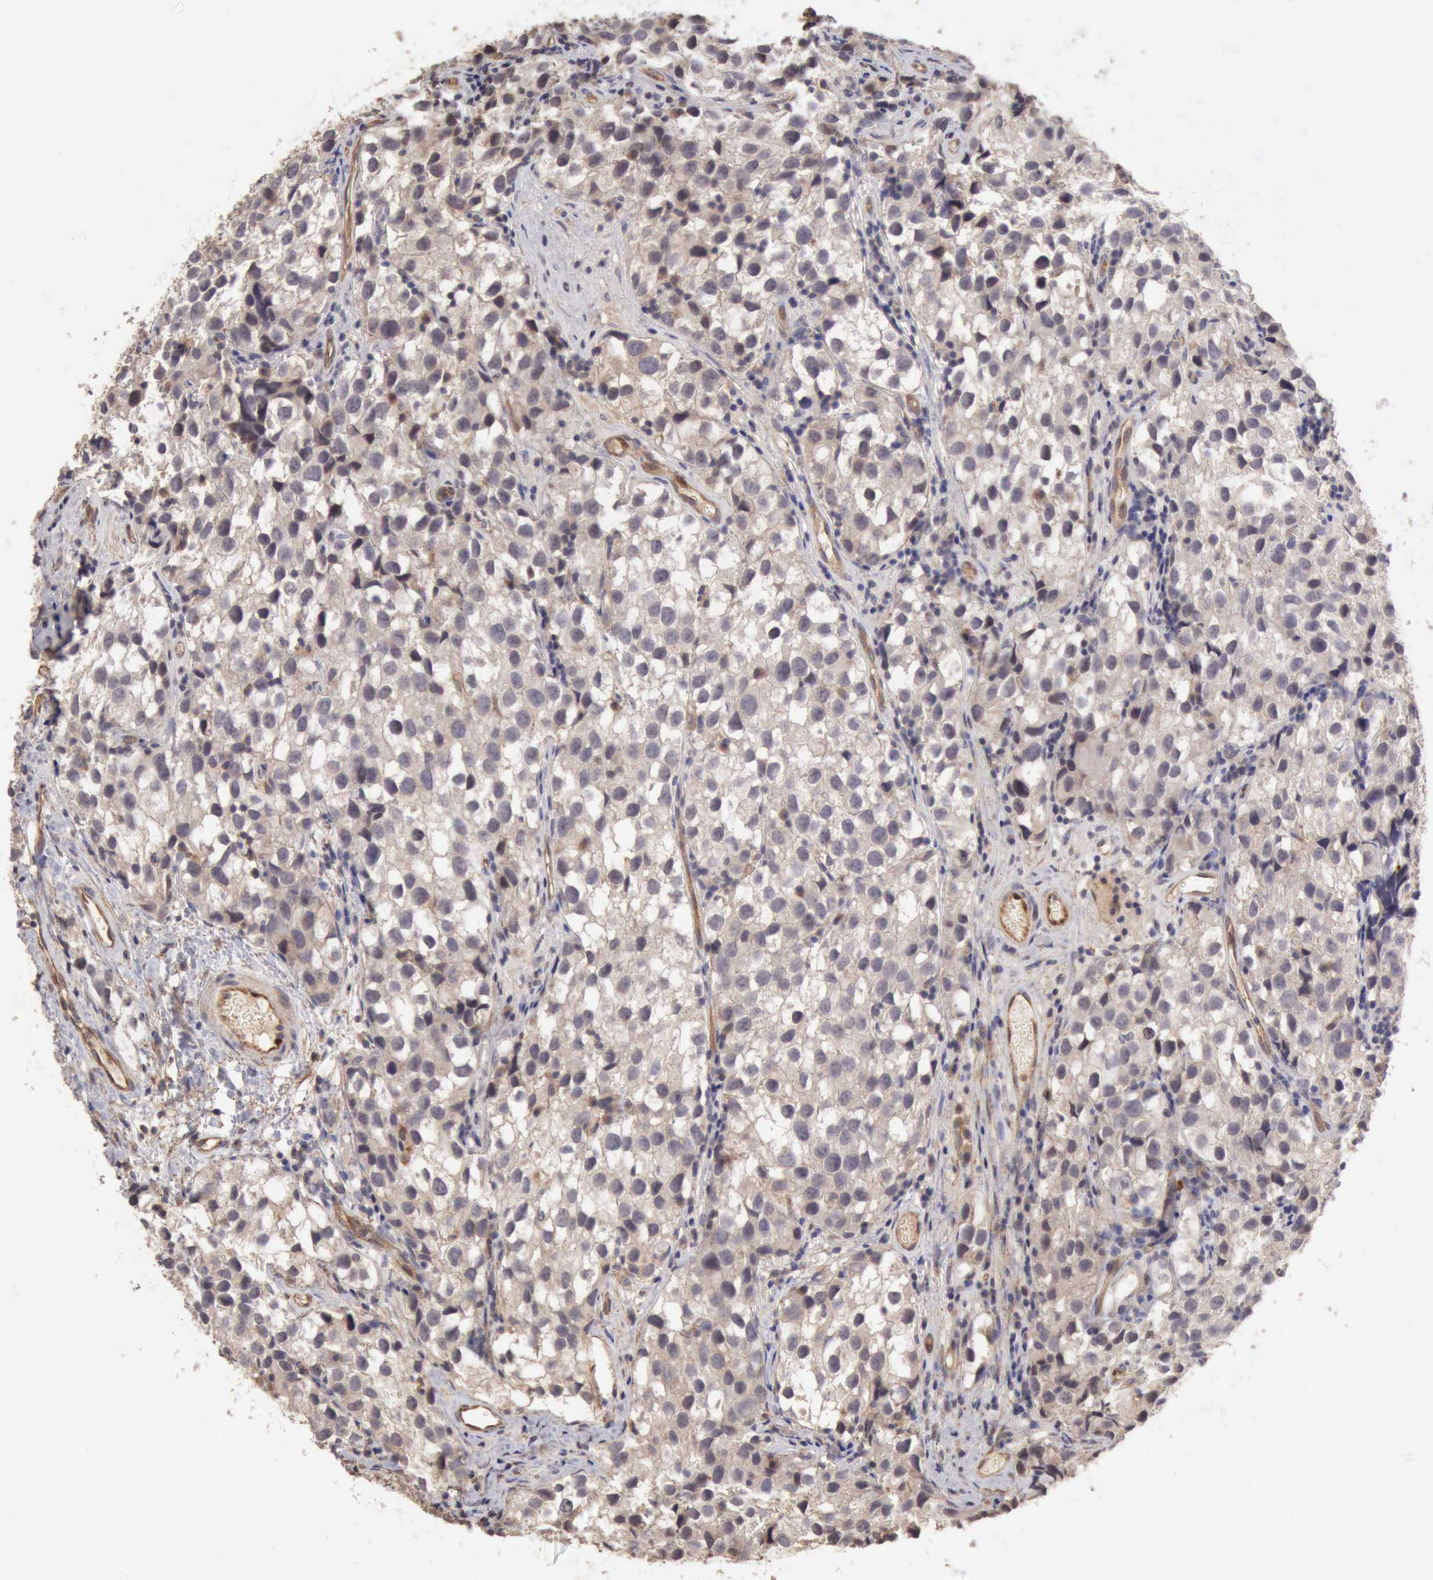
{"staining": {"intensity": "negative", "quantity": "none", "location": "none"}, "tissue": "testis cancer", "cell_type": "Tumor cells", "image_type": "cancer", "snomed": [{"axis": "morphology", "description": "Seminoma, NOS"}, {"axis": "topography", "description": "Testis"}], "caption": "This is an immunohistochemistry (IHC) photomicrograph of human testis cancer. There is no positivity in tumor cells.", "gene": "BMX", "patient": {"sex": "male", "age": 39}}